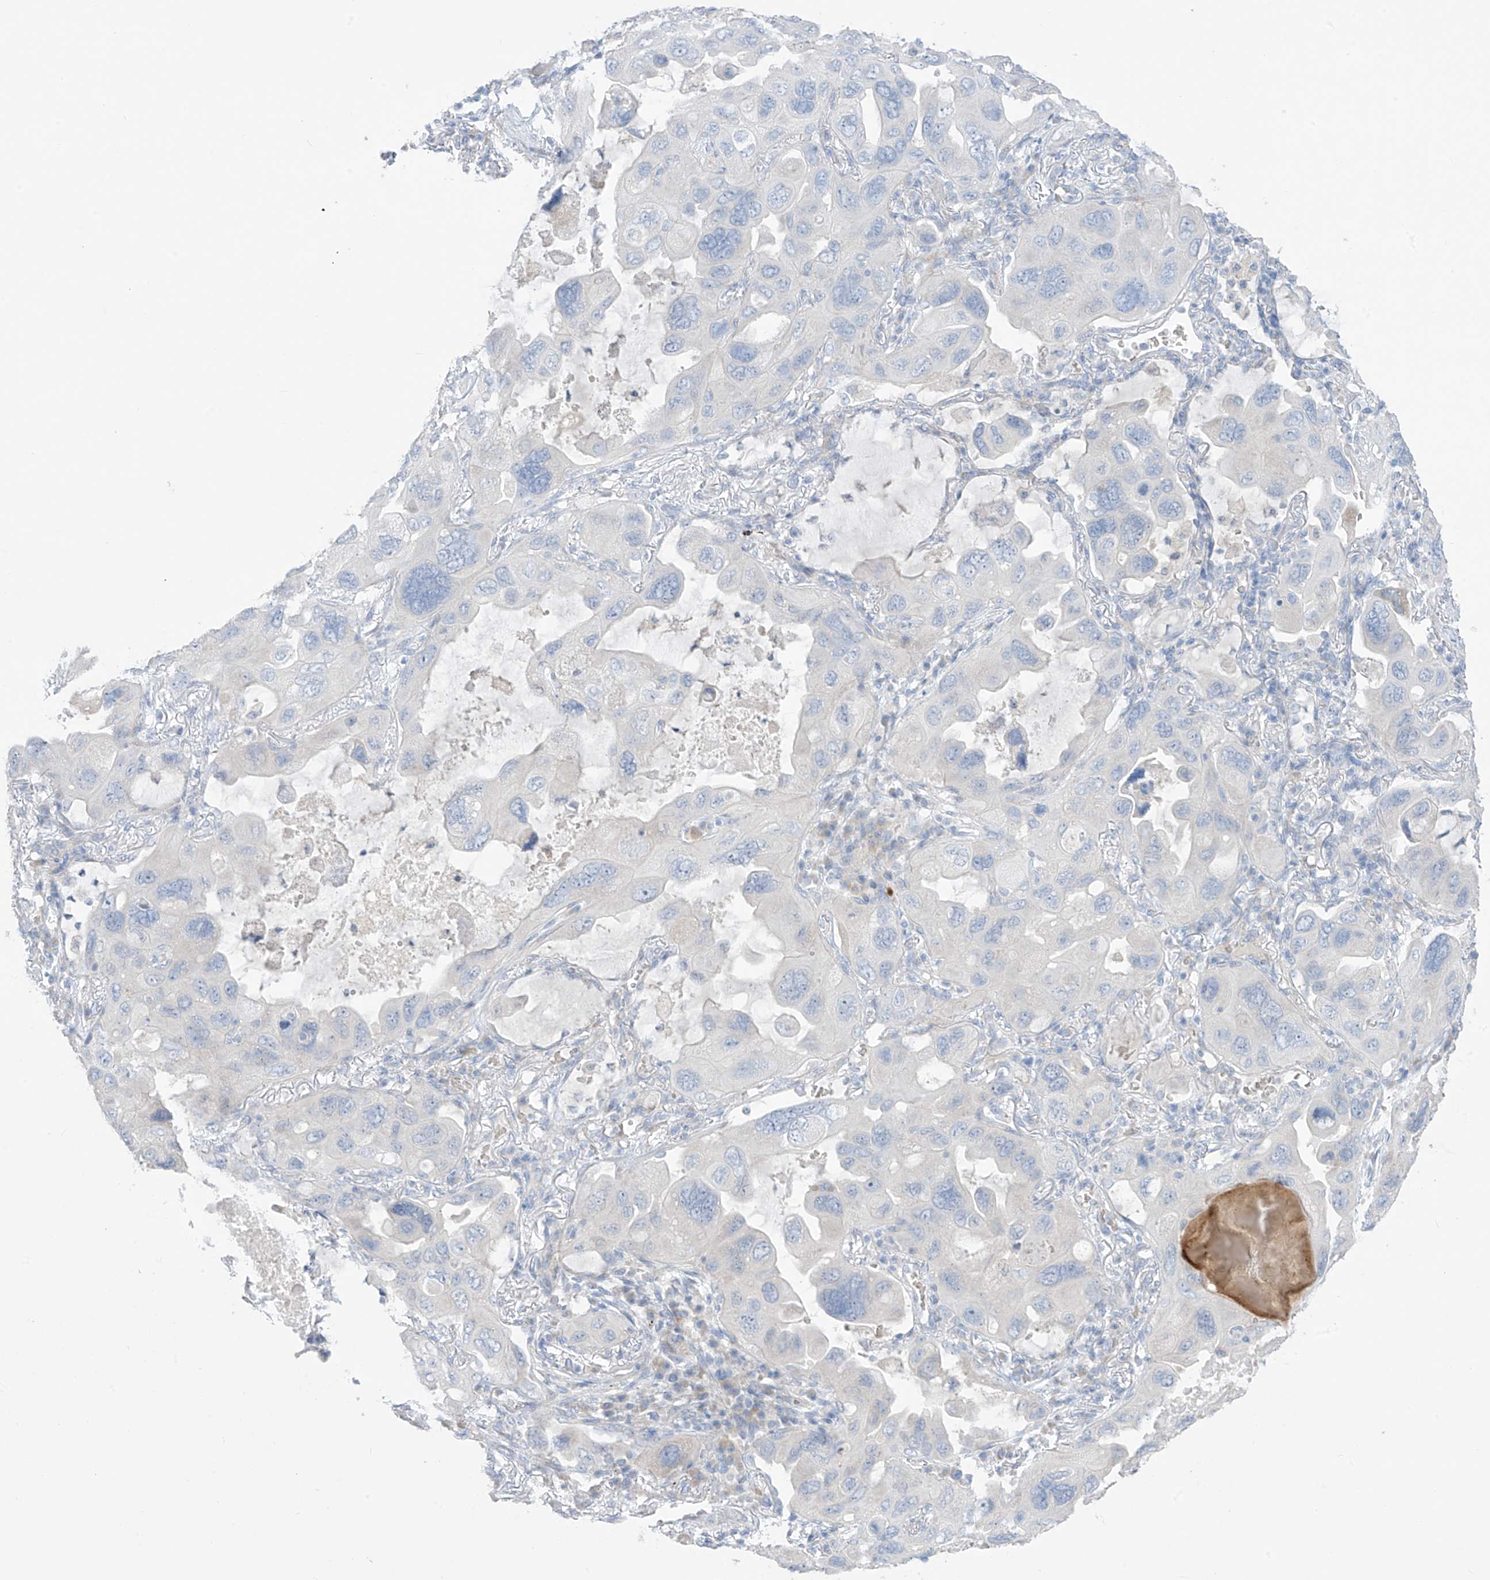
{"staining": {"intensity": "negative", "quantity": "none", "location": "none"}, "tissue": "lung cancer", "cell_type": "Tumor cells", "image_type": "cancer", "snomed": [{"axis": "morphology", "description": "Squamous cell carcinoma, NOS"}, {"axis": "topography", "description": "Lung"}], "caption": "This is an IHC photomicrograph of human lung cancer. There is no expression in tumor cells.", "gene": "ASPRV1", "patient": {"sex": "female", "age": 73}}